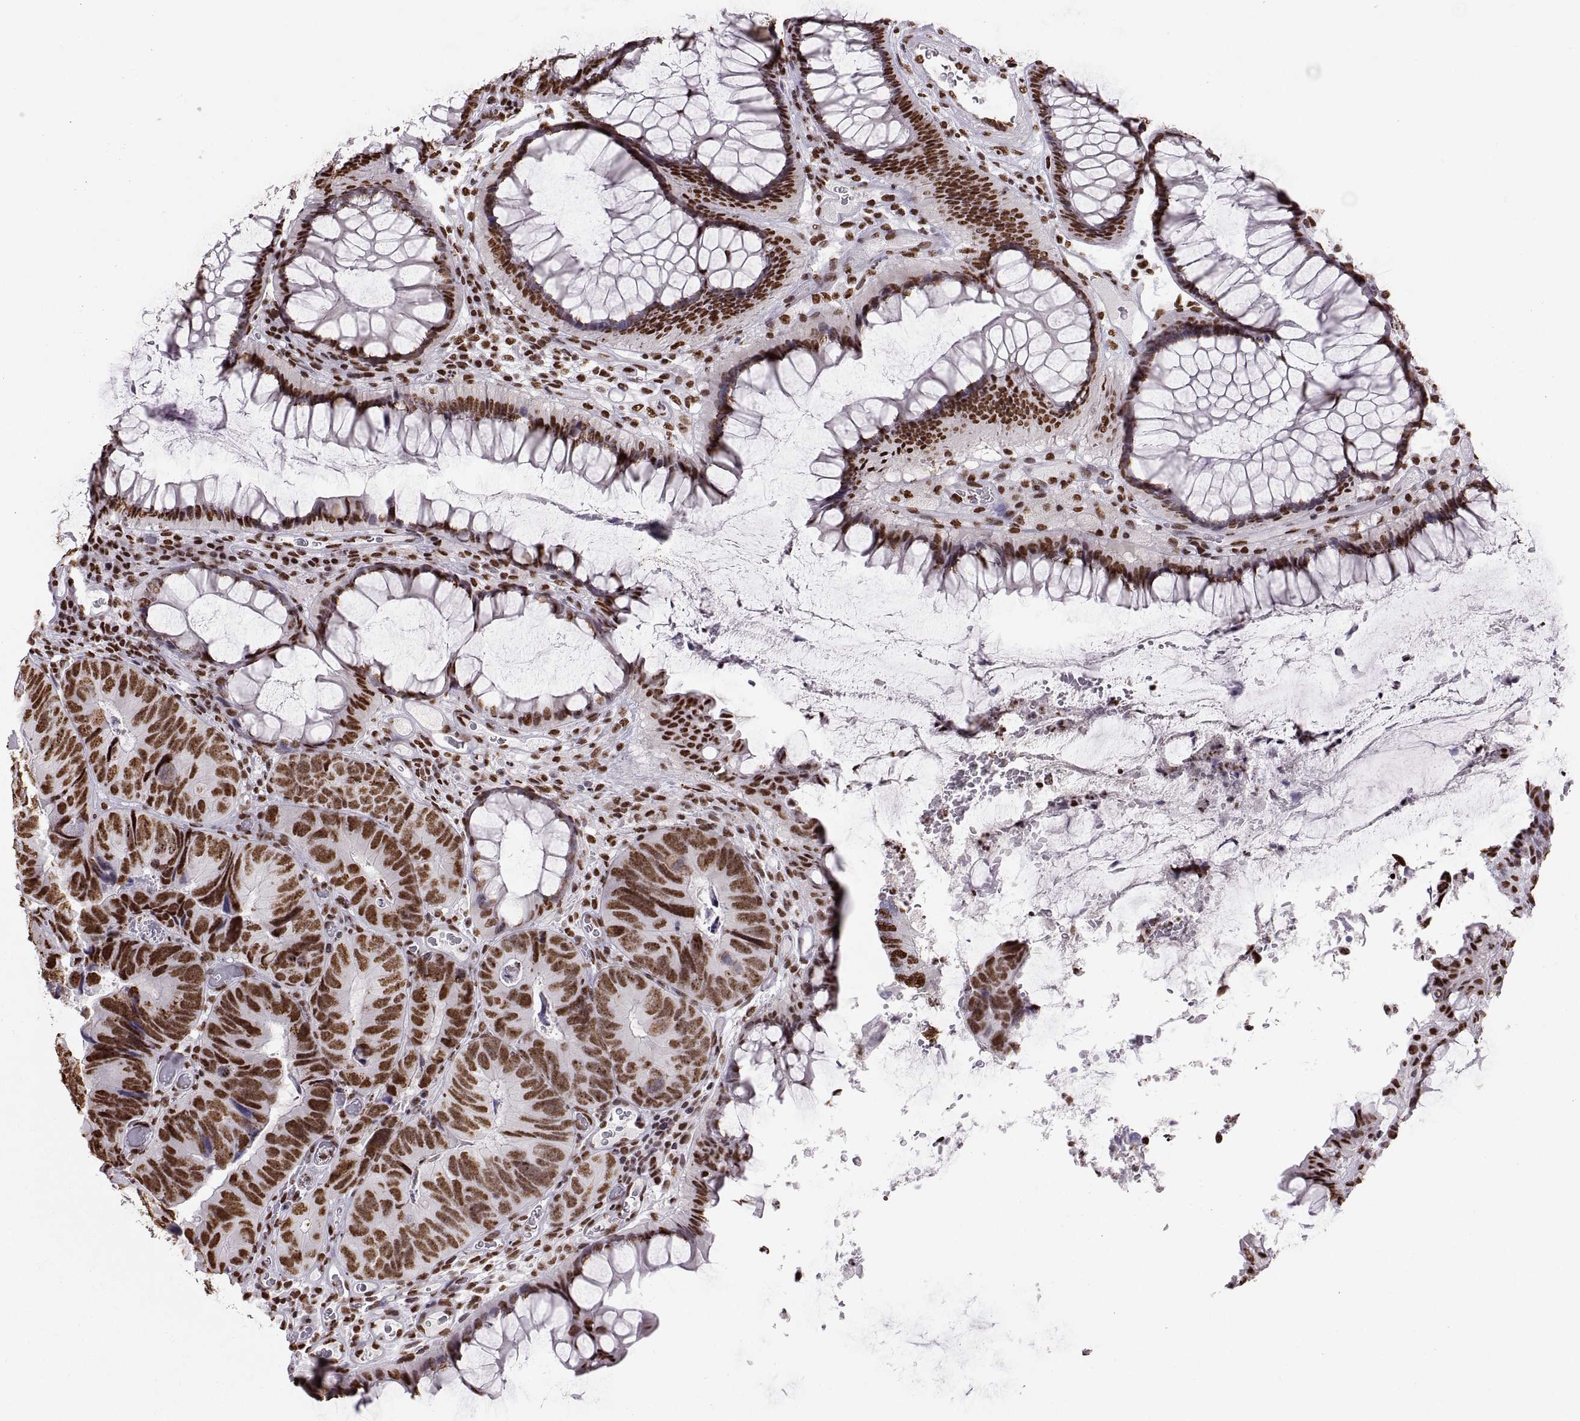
{"staining": {"intensity": "strong", "quantity": "25%-75%", "location": "nuclear"}, "tissue": "colorectal cancer", "cell_type": "Tumor cells", "image_type": "cancer", "snomed": [{"axis": "morphology", "description": "Adenocarcinoma, NOS"}, {"axis": "topography", "description": "Colon"}], "caption": "Protein staining of colorectal cancer tissue exhibits strong nuclear expression in approximately 25%-75% of tumor cells.", "gene": "SNAI1", "patient": {"sex": "female", "age": 67}}